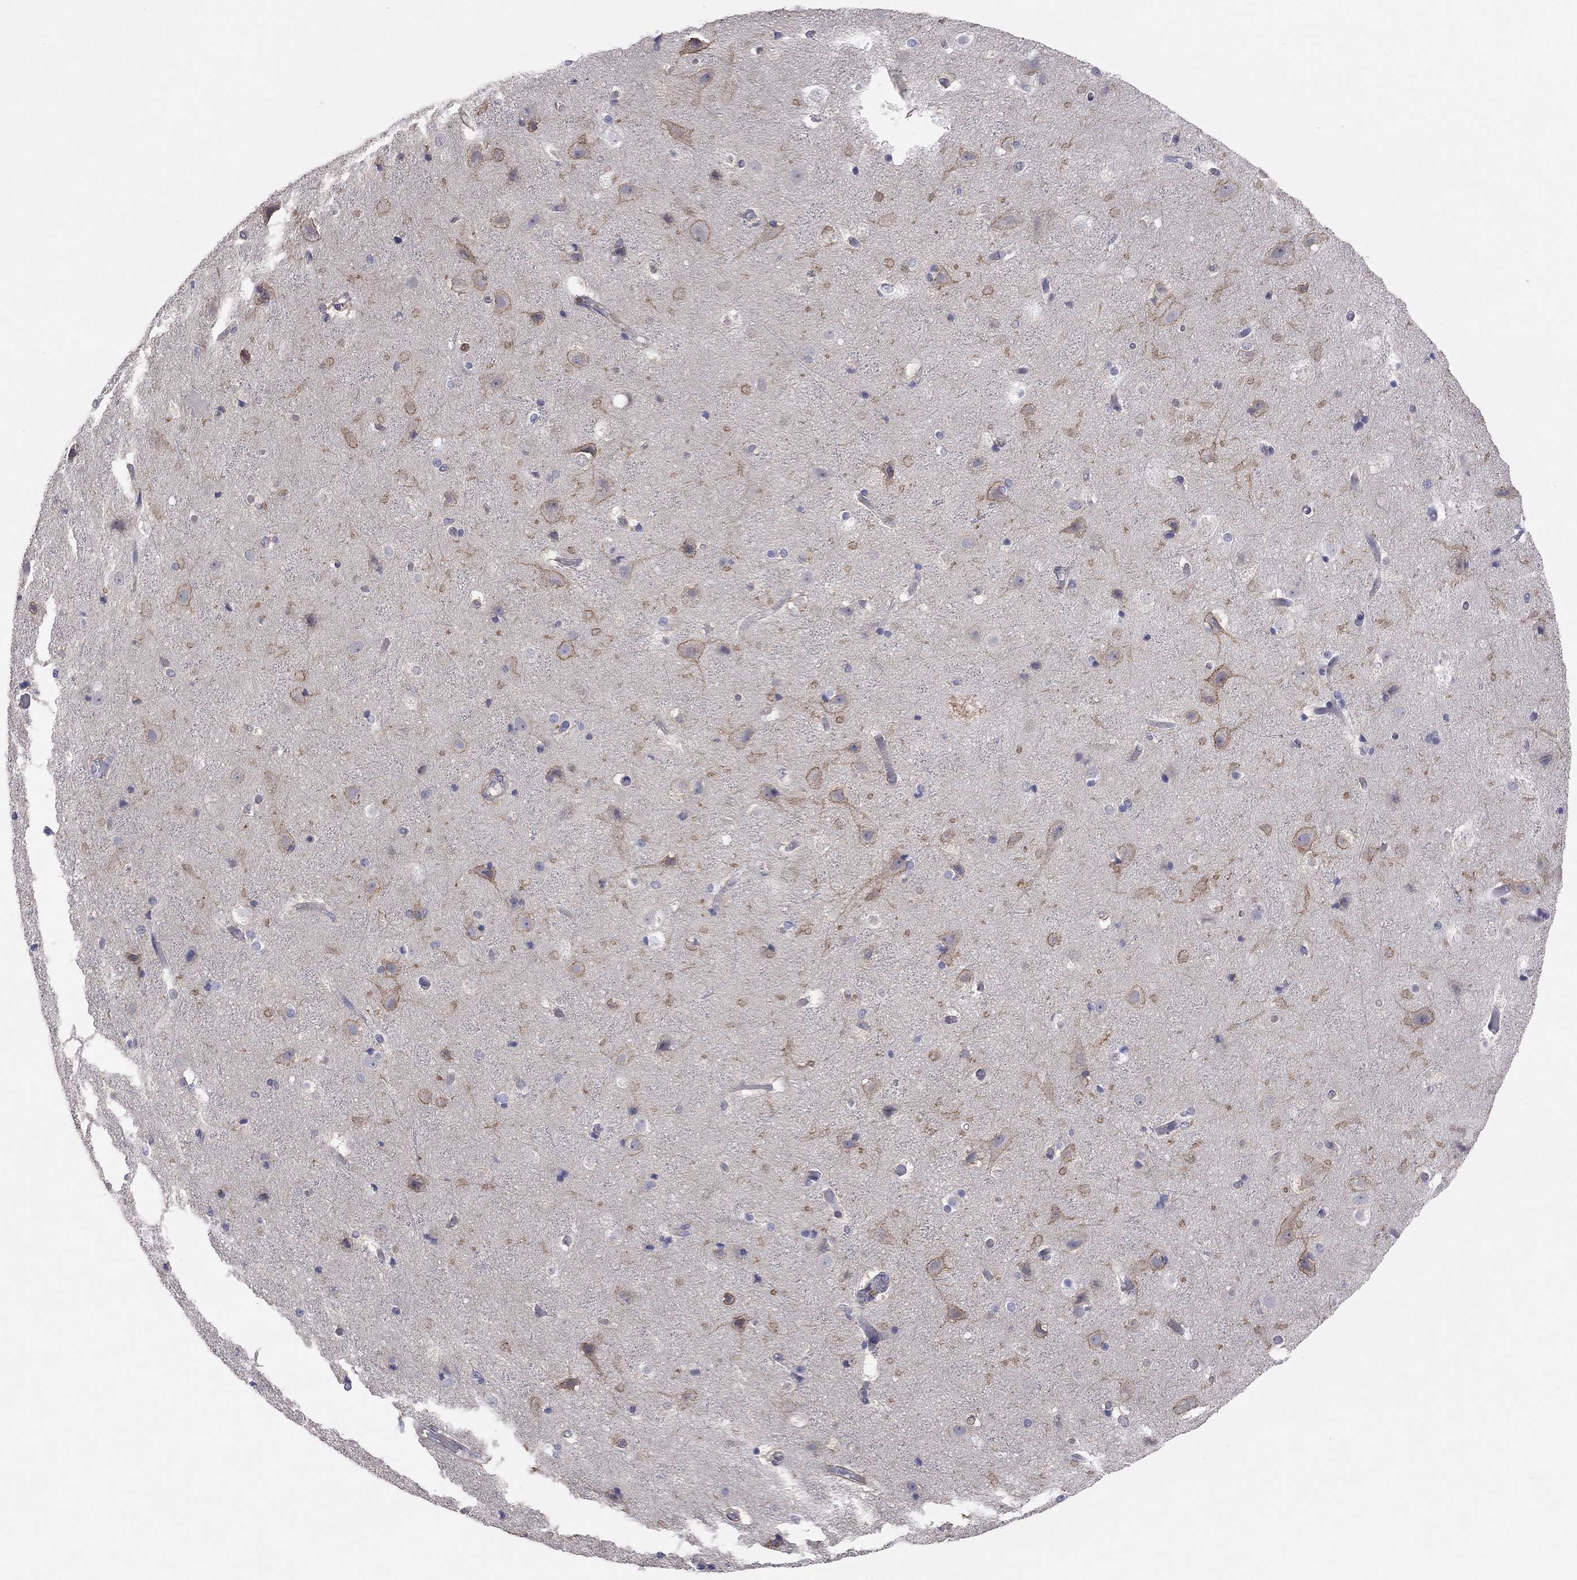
{"staining": {"intensity": "negative", "quantity": "none", "location": "none"}, "tissue": "cerebral cortex", "cell_type": "Endothelial cells", "image_type": "normal", "snomed": [{"axis": "morphology", "description": "Normal tissue, NOS"}, {"axis": "topography", "description": "Cerebral cortex"}], "caption": "Immunohistochemistry (IHC) photomicrograph of normal cerebral cortex: human cerebral cortex stained with DAB (3,3'-diaminobenzidine) exhibits no significant protein staining in endothelial cells.", "gene": "KCNB1", "patient": {"sex": "female", "age": 52}}